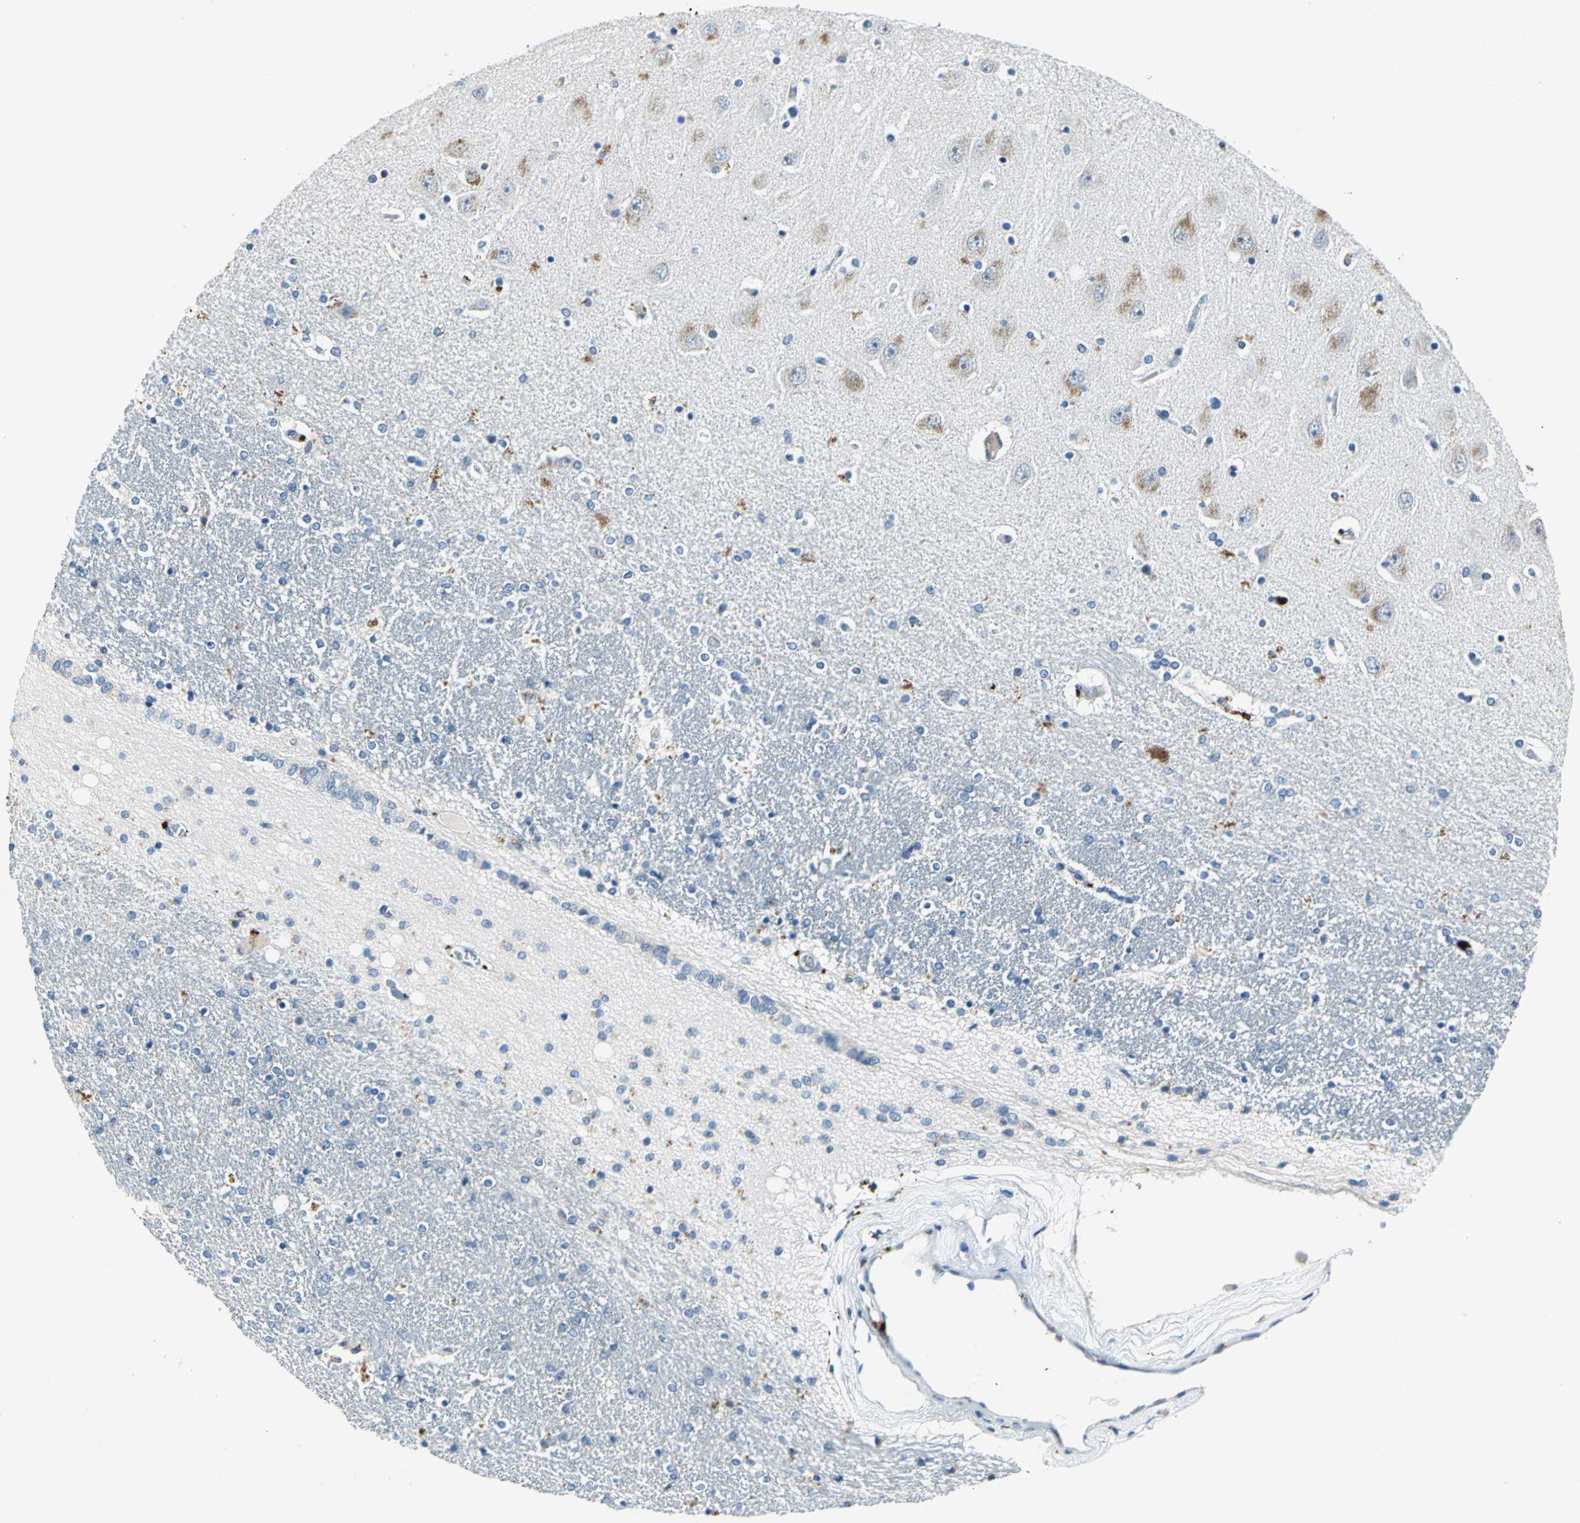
{"staining": {"intensity": "negative", "quantity": "none", "location": "none"}, "tissue": "hippocampus", "cell_type": "Glial cells", "image_type": "normal", "snomed": [{"axis": "morphology", "description": "Normal tissue, NOS"}, {"axis": "topography", "description": "Hippocampus"}], "caption": "The micrograph exhibits no staining of glial cells in benign hippocampus. (DAB (3,3'-diaminobenzidine) immunohistochemistry (IHC) with hematoxylin counter stain).", "gene": "RAD17", "patient": {"sex": "female", "age": 54}}